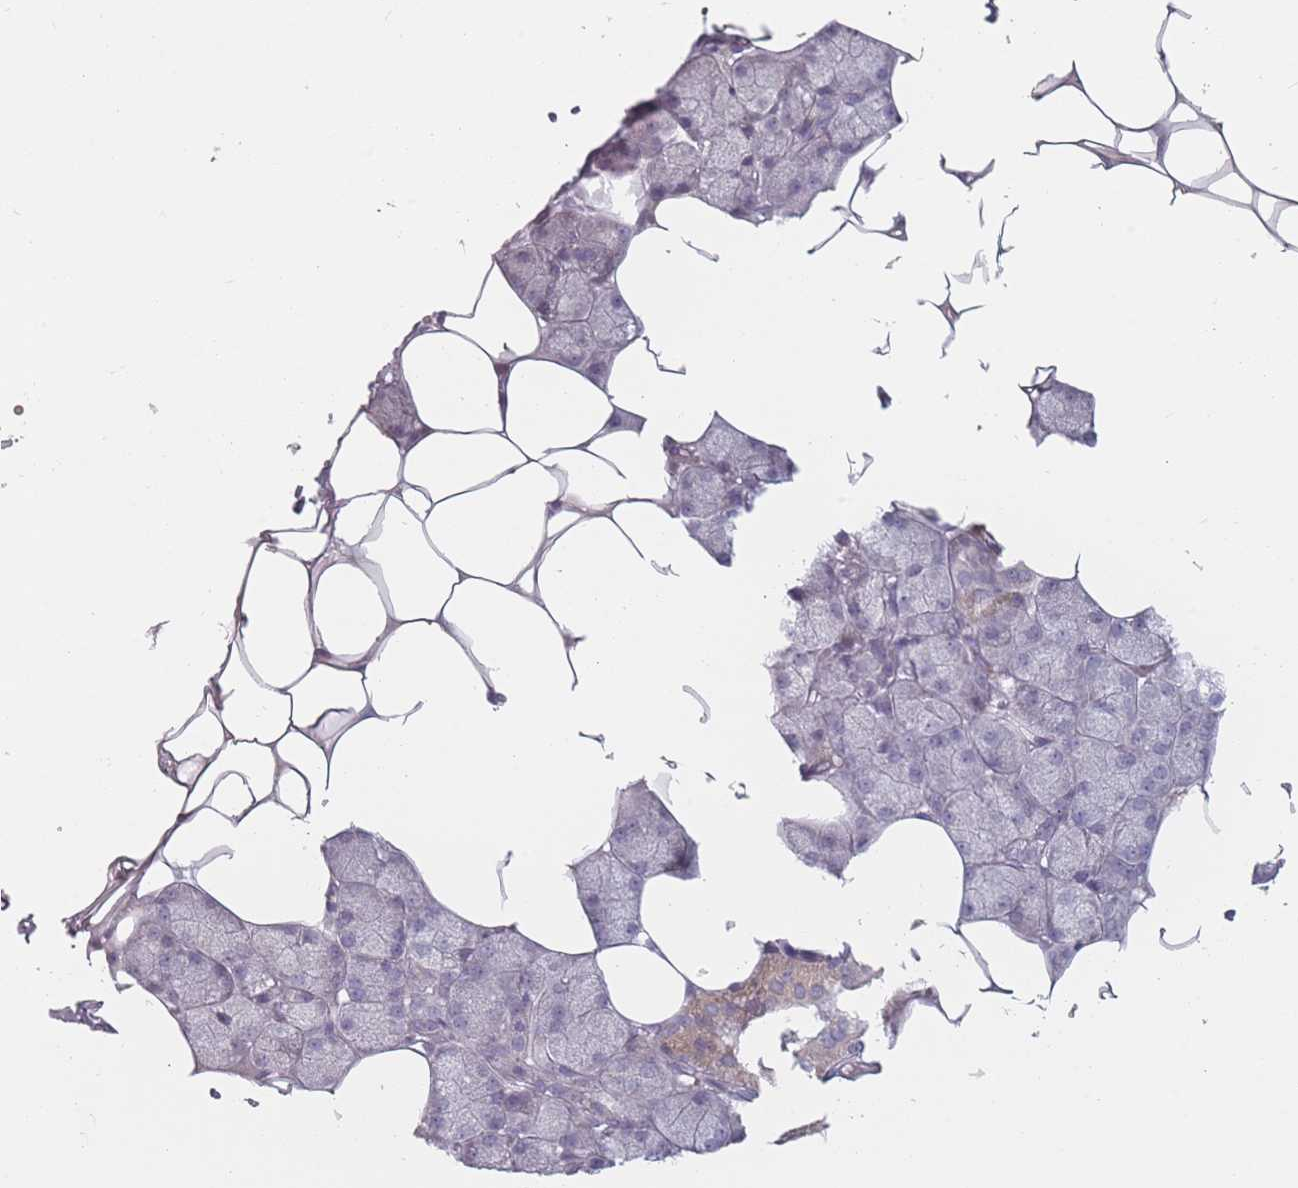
{"staining": {"intensity": "moderate", "quantity": "<25%", "location": "cytoplasmic/membranous"}, "tissue": "salivary gland", "cell_type": "Glandular cells", "image_type": "normal", "snomed": [{"axis": "morphology", "description": "Normal tissue, NOS"}, {"axis": "topography", "description": "Salivary gland"}], "caption": "Immunohistochemical staining of benign salivary gland reveals low levels of moderate cytoplasmic/membranous positivity in approximately <25% of glandular cells. The staining is performed using DAB brown chromogen to label protein expression. The nuclei are counter-stained blue using hematoxylin.", "gene": "RASL10B", "patient": {"sex": "male", "age": 62}}